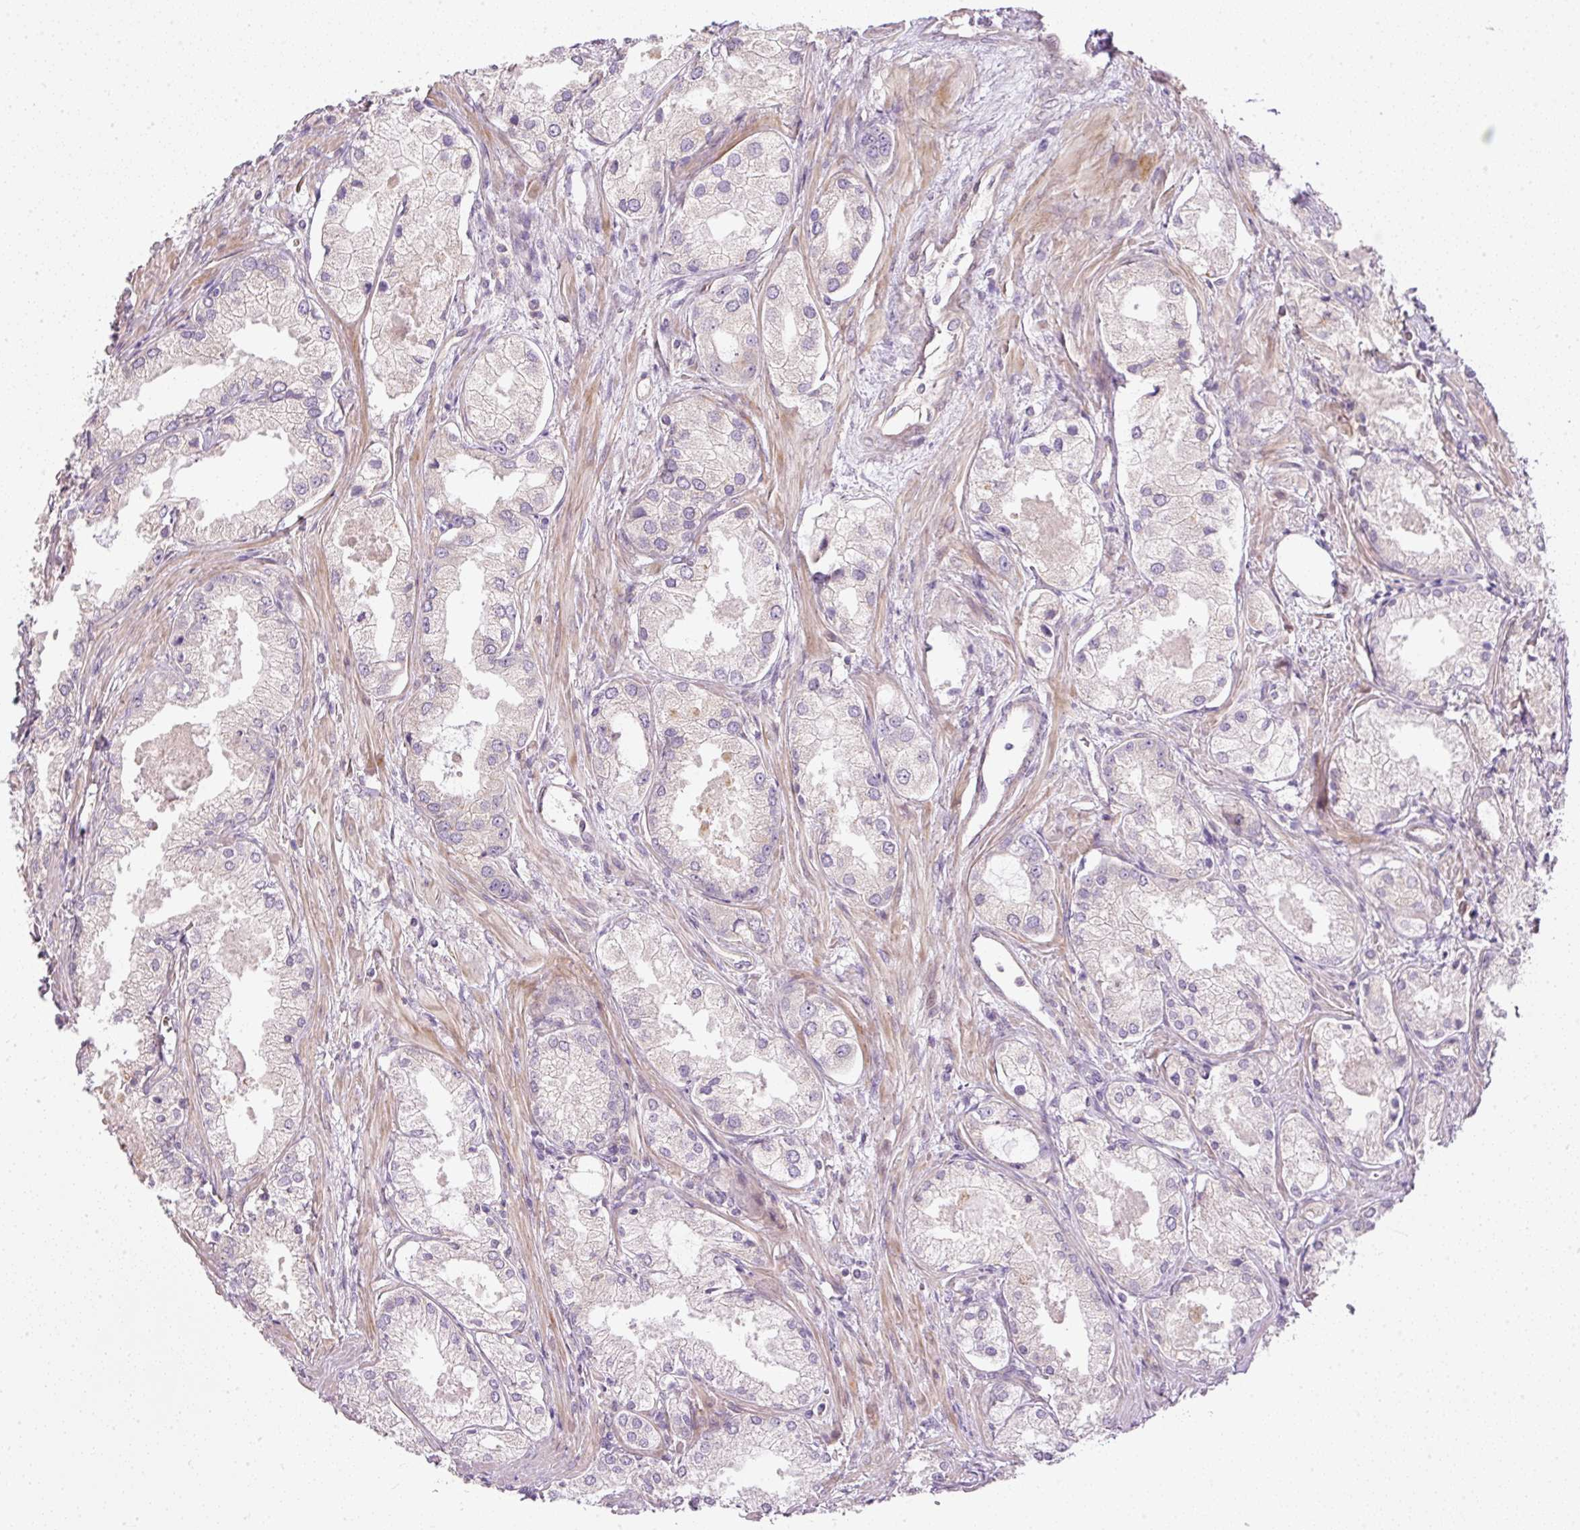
{"staining": {"intensity": "negative", "quantity": "none", "location": "none"}, "tissue": "prostate cancer", "cell_type": "Tumor cells", "image_type": "cancer", "snomed": [{"axis": "morphology", "description": "Adenocarcinoma, Low grade"}, {"axis": "topography", "description": "Prostate"}], "caption": "Protein analysis of prostate adenocarcinoma (low-grade) reveals no significant expression in tumor cells.", "gene": "TBC1D2B", "patient": {"sex": "male", "age": 68}}